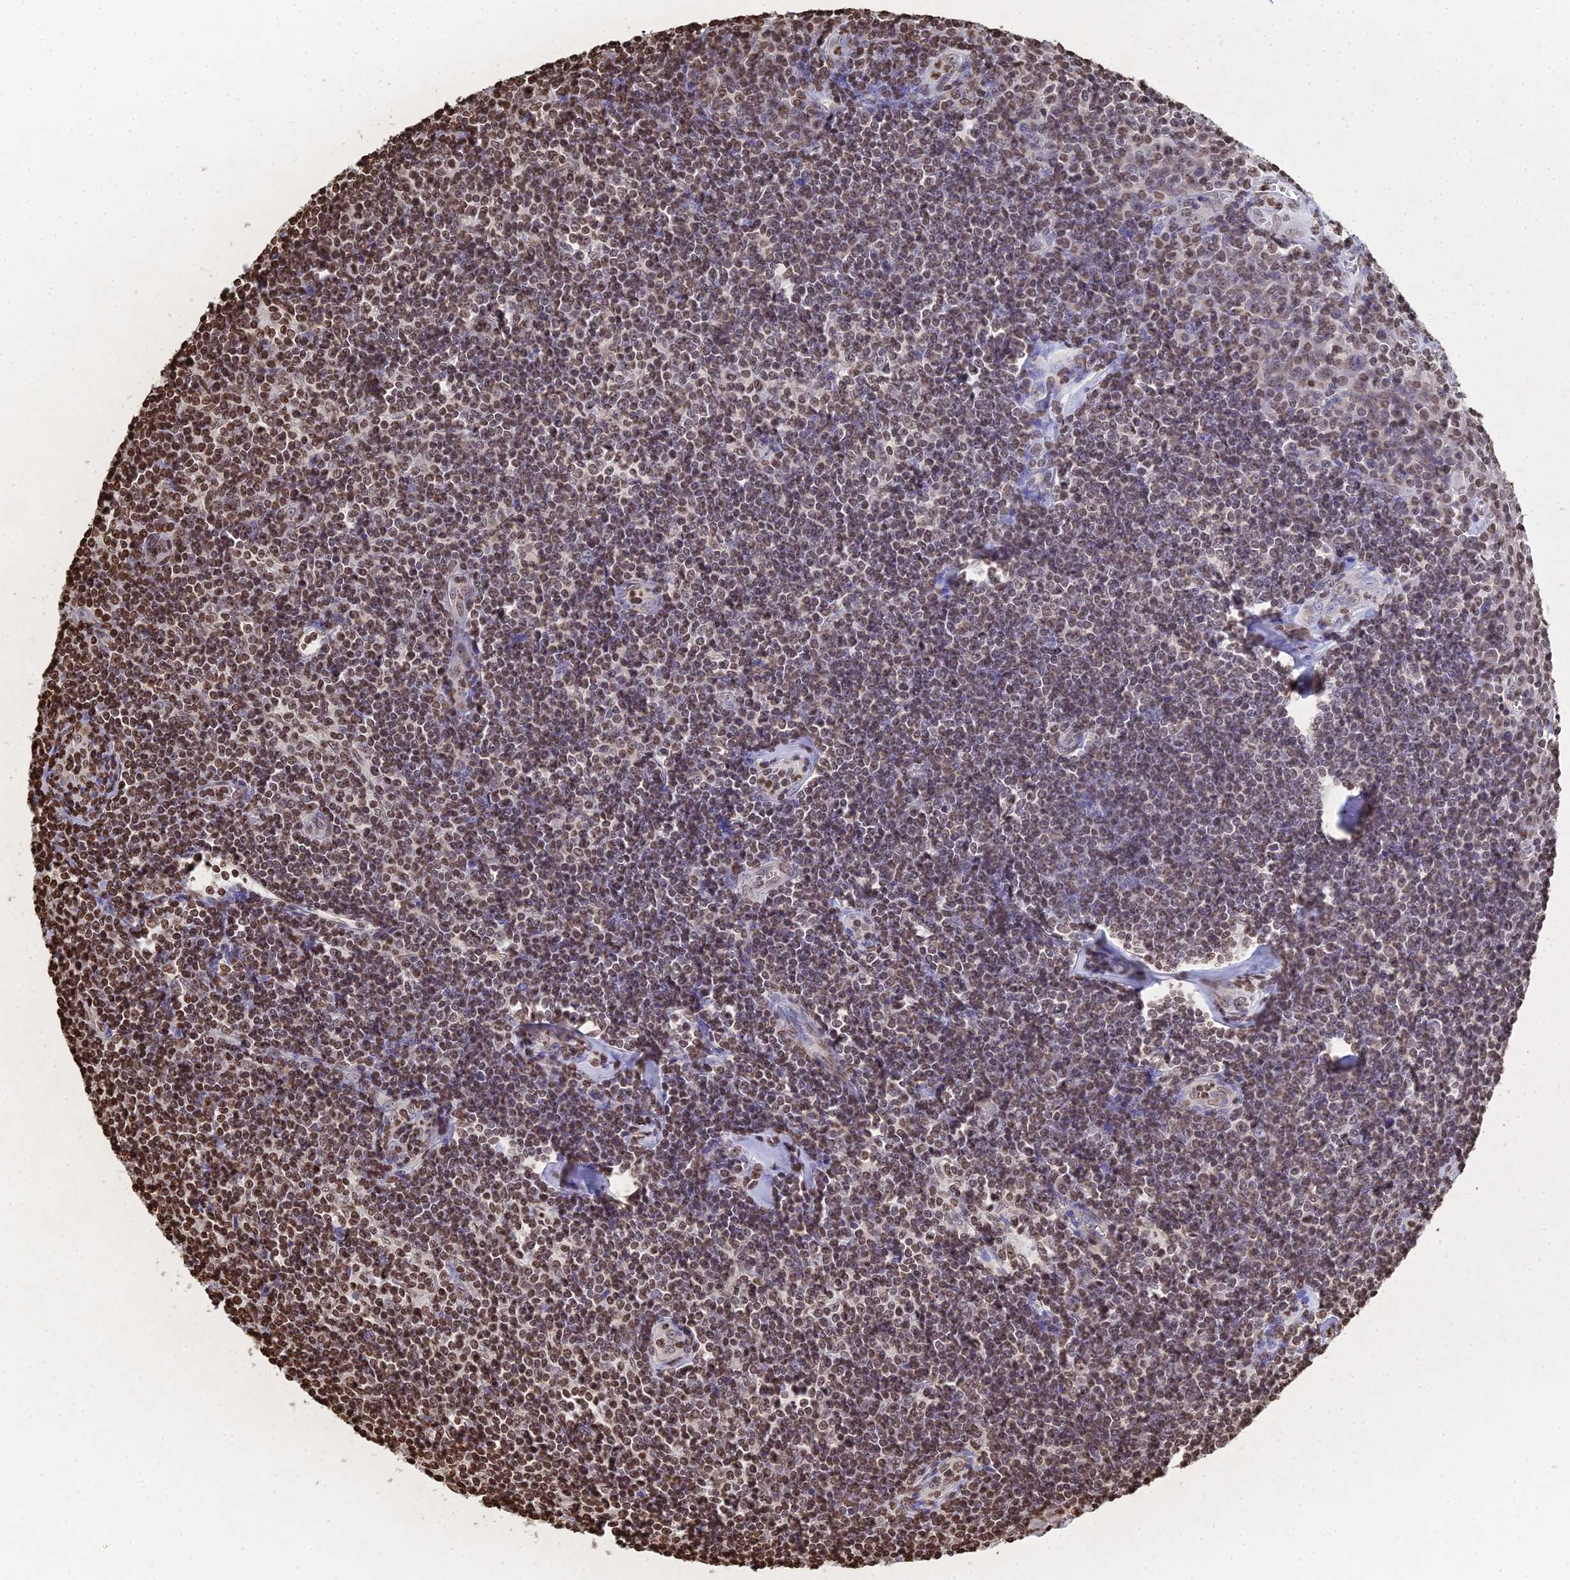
{"staining": {"intensity": "weak", "quantity": "25%-75%", "location": "nuclear"}, "tissue": "tonsil", "cell_type": "Germinal center cells", "image_type": "normal", "snomed": [{"axis": "morphology", "description": "Normal tissue, NOS"}, {"axis": "topography", "description": "Tonsil"}], "caption": "Germinal center cells exhibit low levels of weak nuclear positivity in approximately 25%-75% of cells in normal tonsil. The protein is shown in brown color, while the nuclei are stained blue.", "gene": "GBP3", "patient": {"sex": "male", "age": 27}}